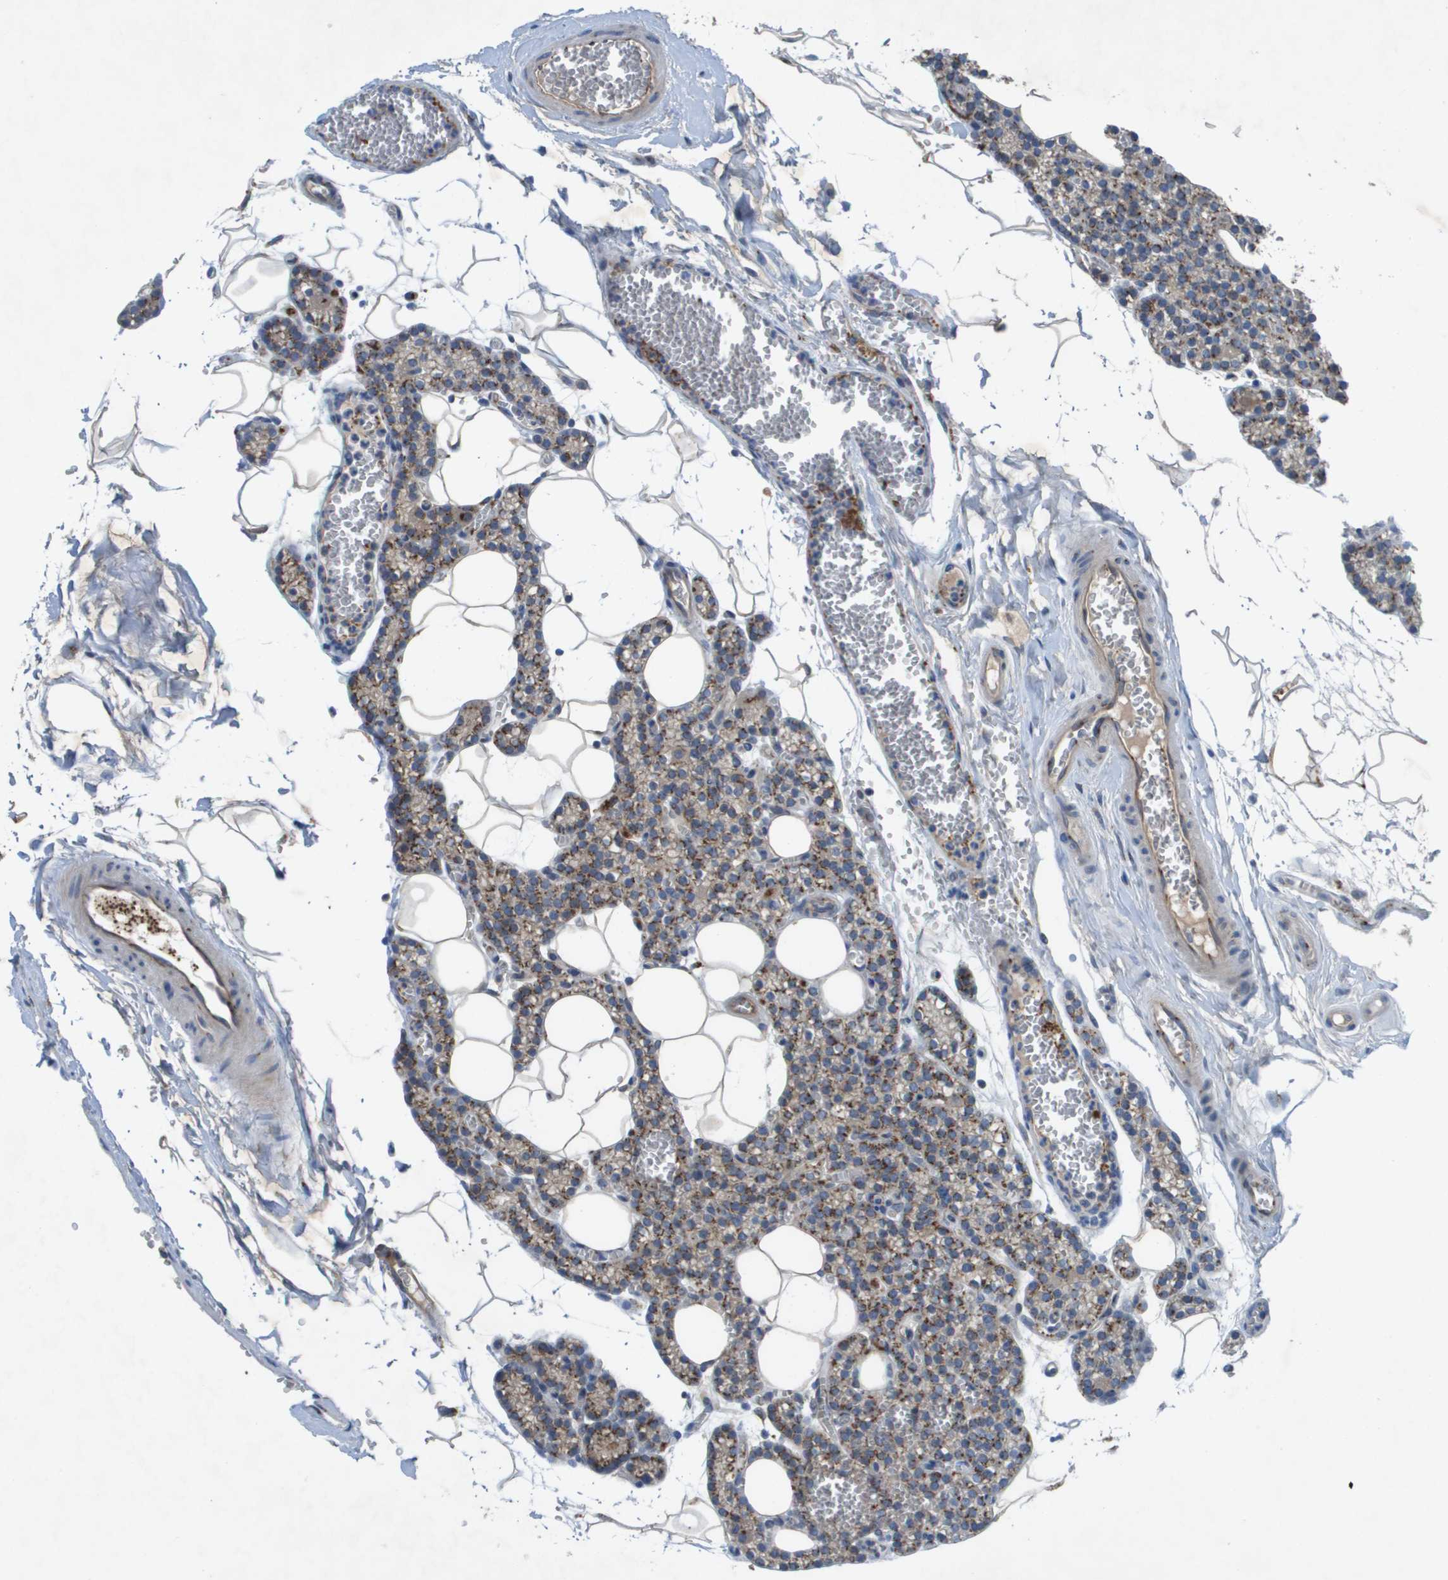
{"staining": {"intensity": "moderate", "quantity": ">75%", "location": "cytoplasmic/membranous"}, "tissue": "parathyroid gland", "cell_type": "Glandular cells", "image_type": "normal", "snomed": [{"axis": "morphology", "description": "Normal tissue, NOS"}, {"axis": "morphology", "description": "Adenoma, NOS"}, {"axis": "topography", "description": "Parathyroid gland"}], "caption": "IHC (DAB (3,3'-diaminobenzidine)) staining of normal human parathyroid gland displays moderate cytoplasmic/membranous protein positivity in approximately >75% of glandular cells.", "gene": "QSOX2", "patient": {"sex": "female", "age": 58}}